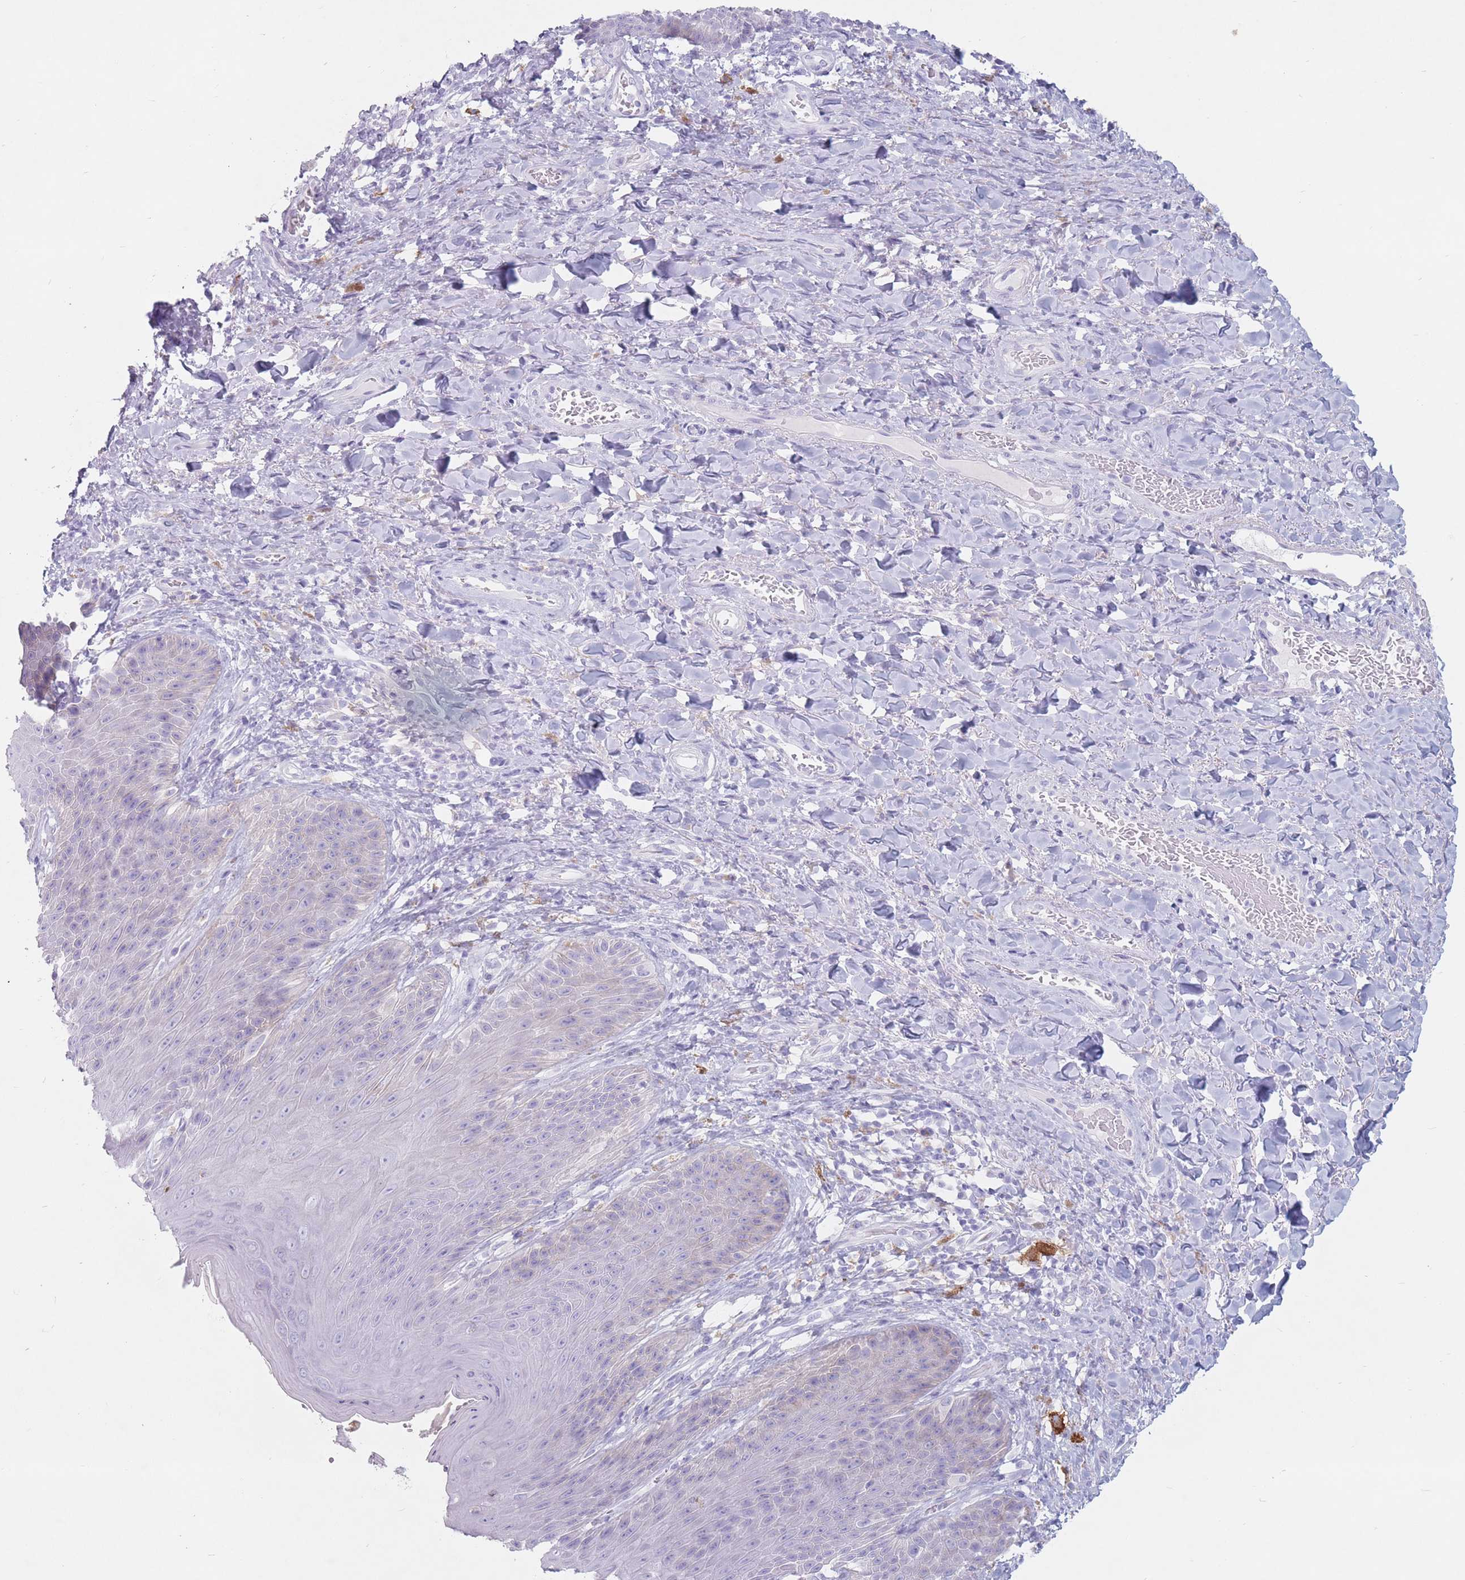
{"staining": {"intensity": "negative", "quantity": "none", "location": "none"}, "tissue": "skin", "cell_type": "Epidermal cells", "image_type": "normal", "snomed": [{"axis": "morphology", "description": "Normal tissue, NOS"}, {"axis": "topography", "description": "Anal"}], "caption": "This is an immunohistochemistry (IHC) image of benign human skin. There is no expression in epidermal cells.", "gene": "ST3GAL5", "patient": {"sex": "female", "age": 89}}